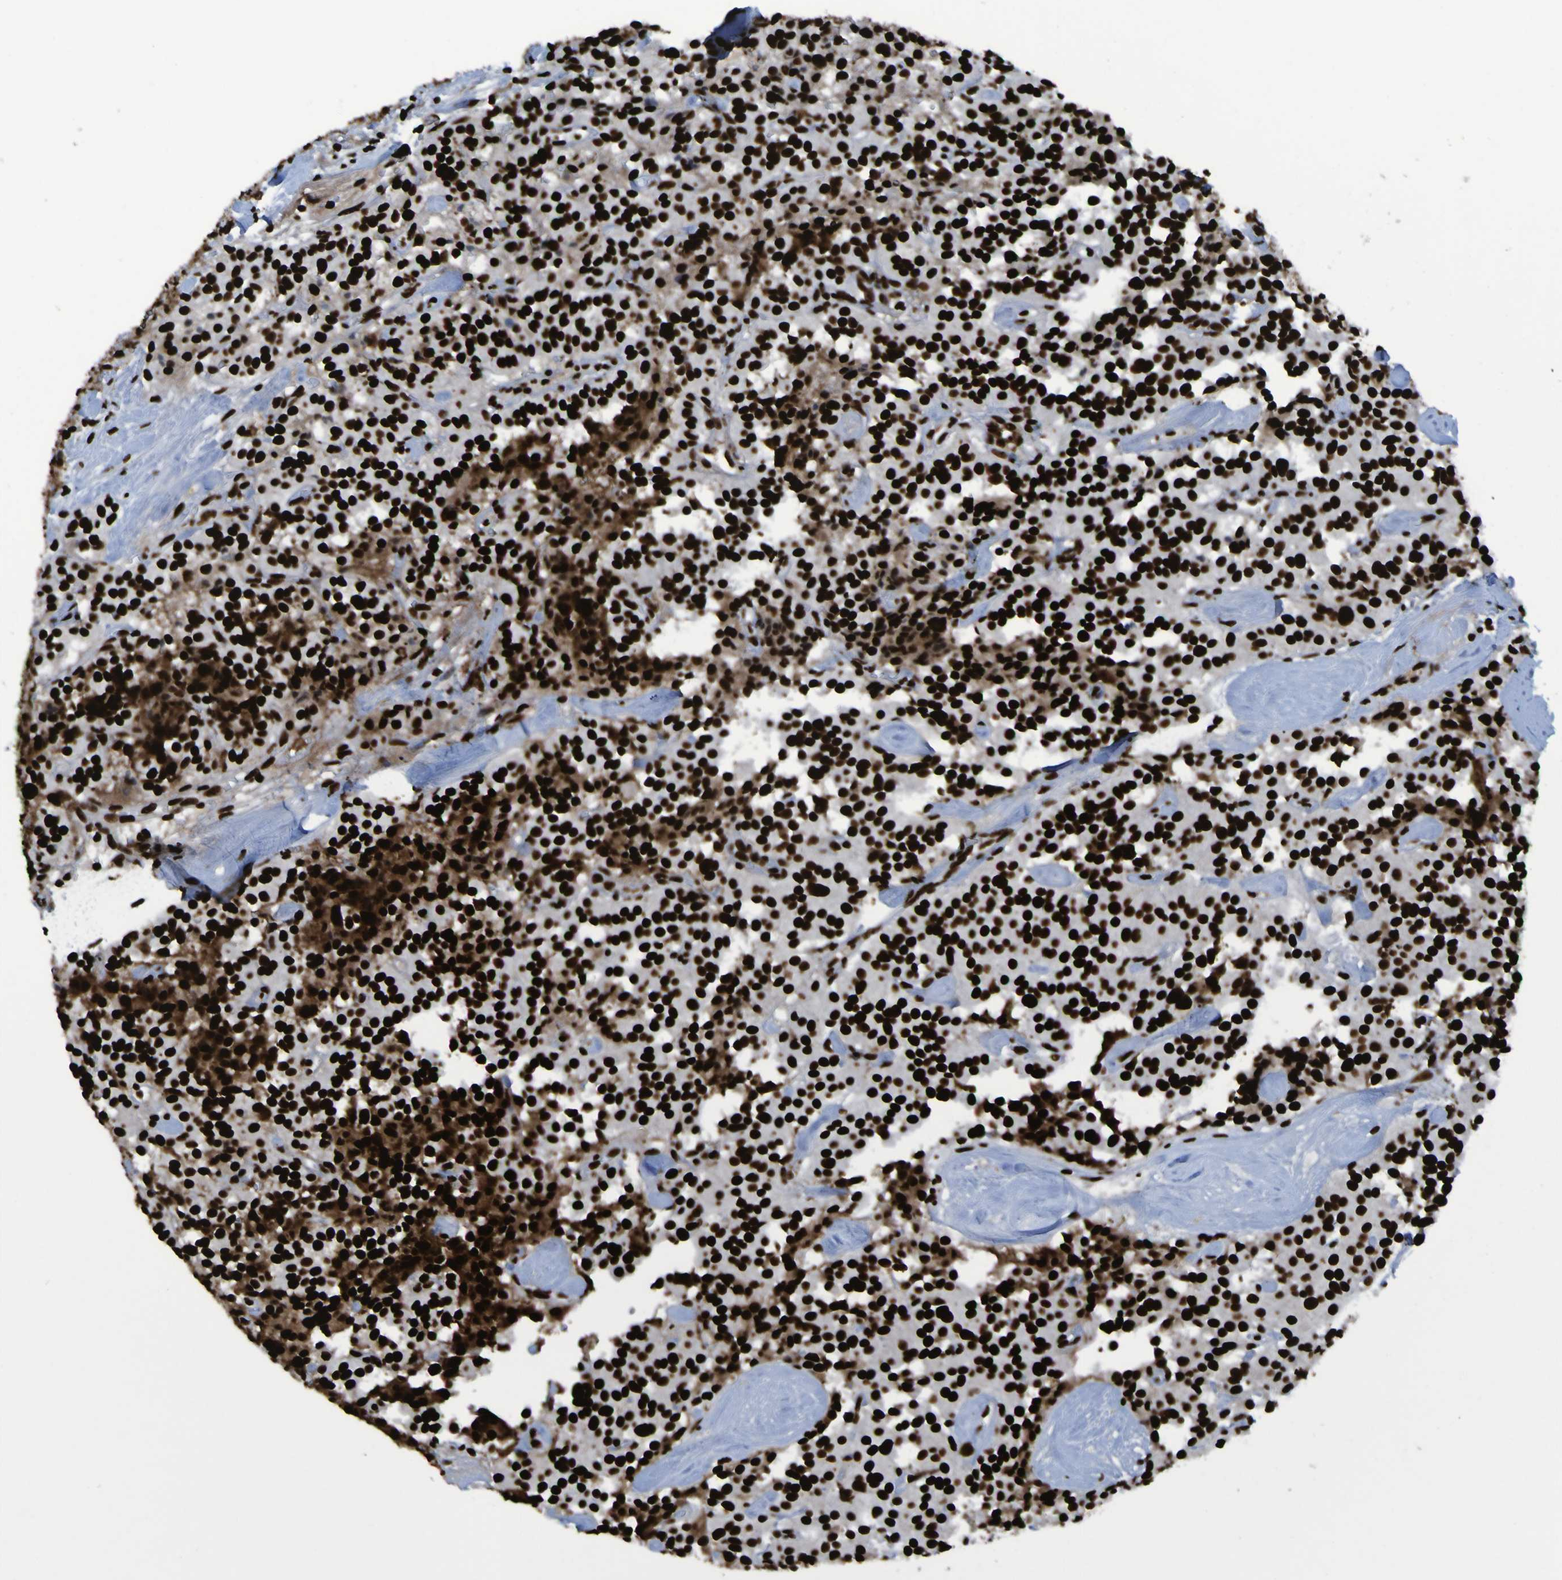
{"staining": {"intensity": "strong", "quantity": ">75%", "location": "cytoplasmic/membranous,nuclear"}, "tissue": "carcinoid", "cell_type": "Tumor cells", "image_type": "cancer", "snomed": [{"axis": "morphology", "description": "Carcinoid, malignant, NOS"}, {"axis": "topography", "description": "Lung"}], "caption": "Malignant carcinoid stained for a protein reveals strong cytoplasmic/membranous and nuclear positivity in tumor cells. (Stains: DAB (3,3'-diaminobenzidine) in brown, nuclei in blue, Microscopy: brightfield microscopy at high magnification).", "gene": "NPM1", "patient": {"sex": "male", "age": 30}}